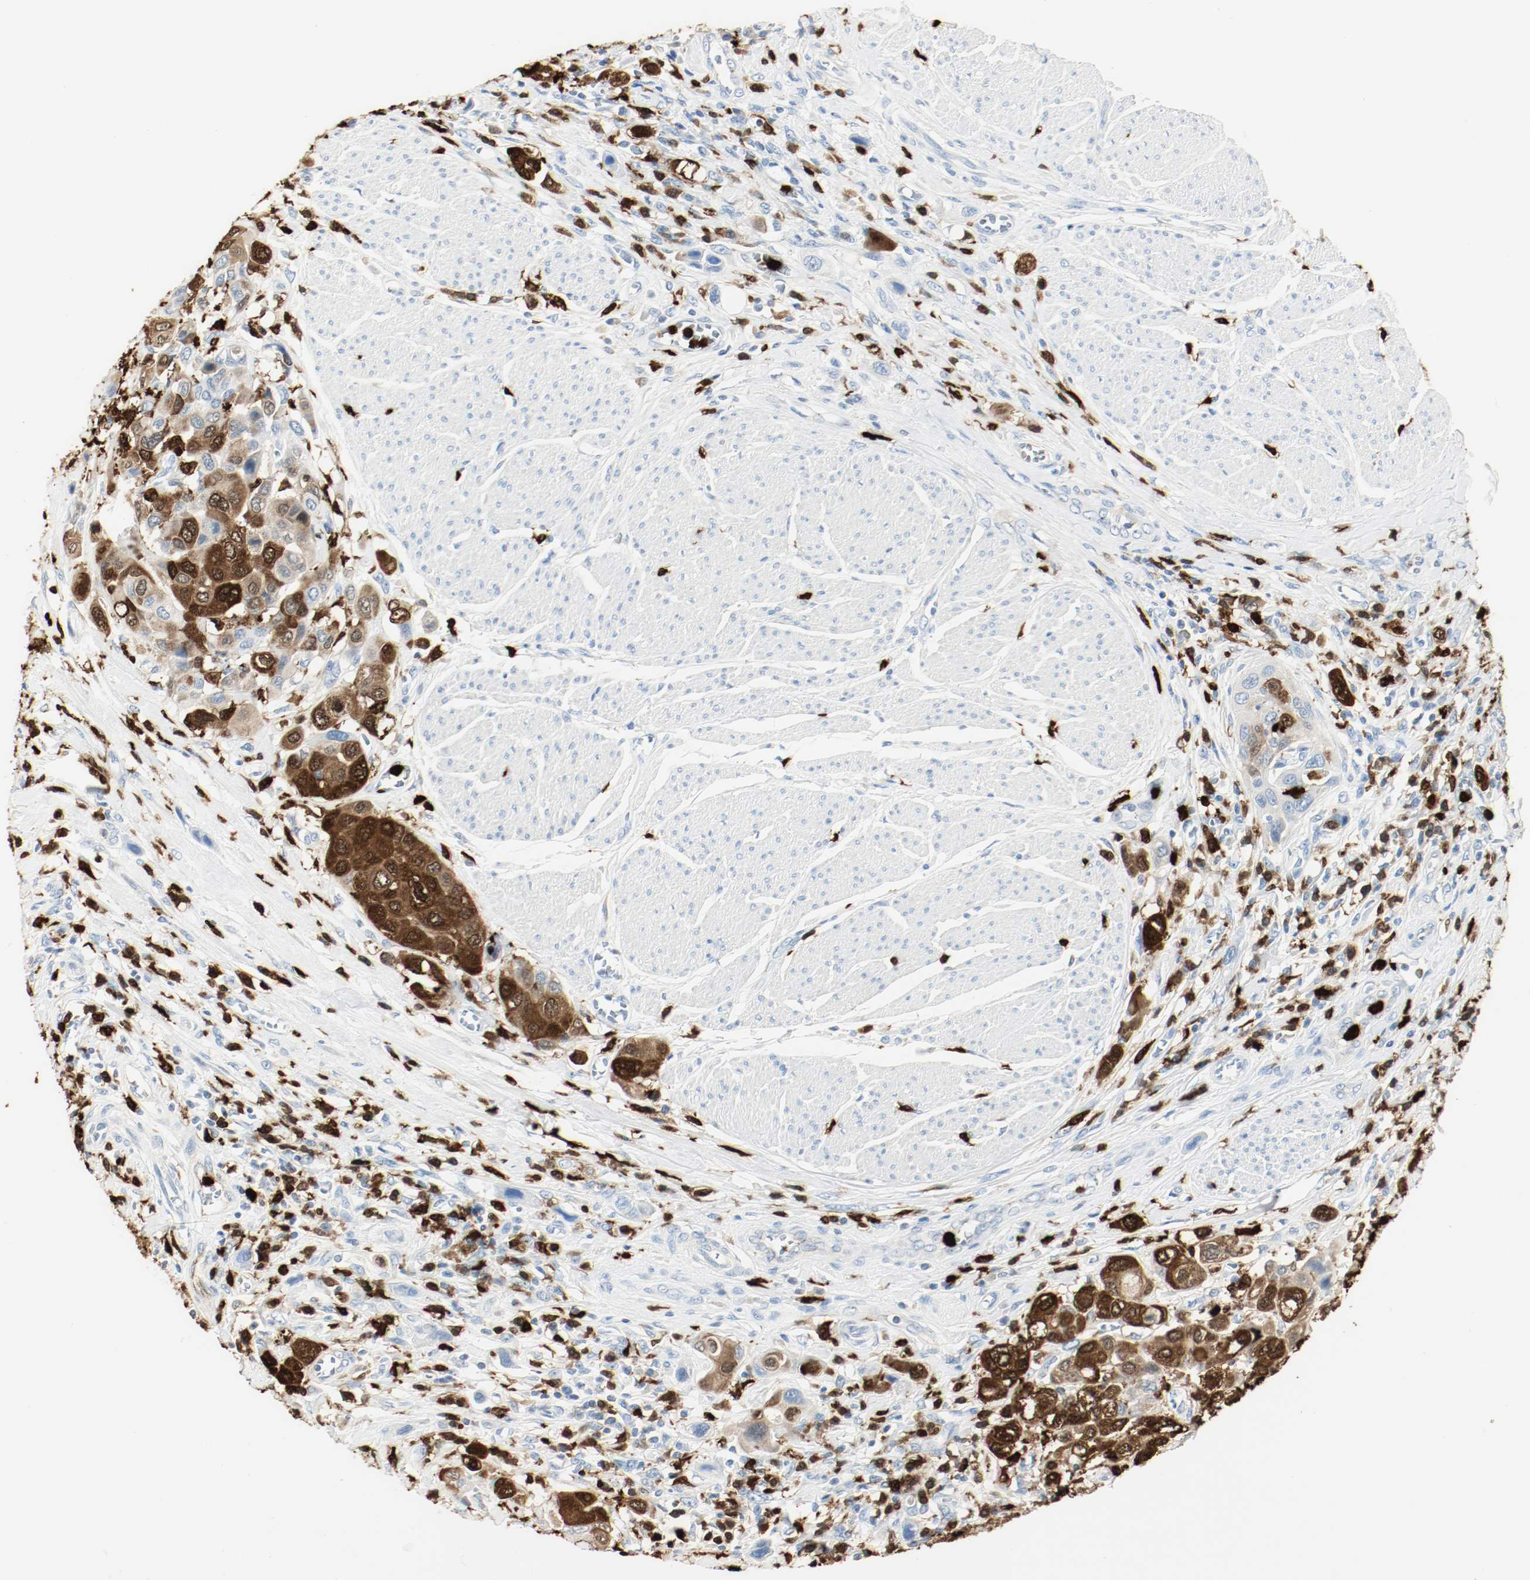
{"staining": {"intensity": "strong", "quantity": "25%-75%", "location": "cytoplasmic/membranous"}, "tissue": "urothelial cancer", "cell_type": "Tumor cells", "image_type": "cancer", "snomed": [{"axis": "morphology", "description": "Urothelial carcinoma, High grade"}, {"axis": "topography", "description": "Urinary bladder"}], "caption": "Tumor cells display high levels of strong cytoplasmic/membranous positivity in about 25%-75% of cells in high-grade urothelial carcinoma.", "gene": "S100A9", "patient": {"sex": "male", "age": 50}}